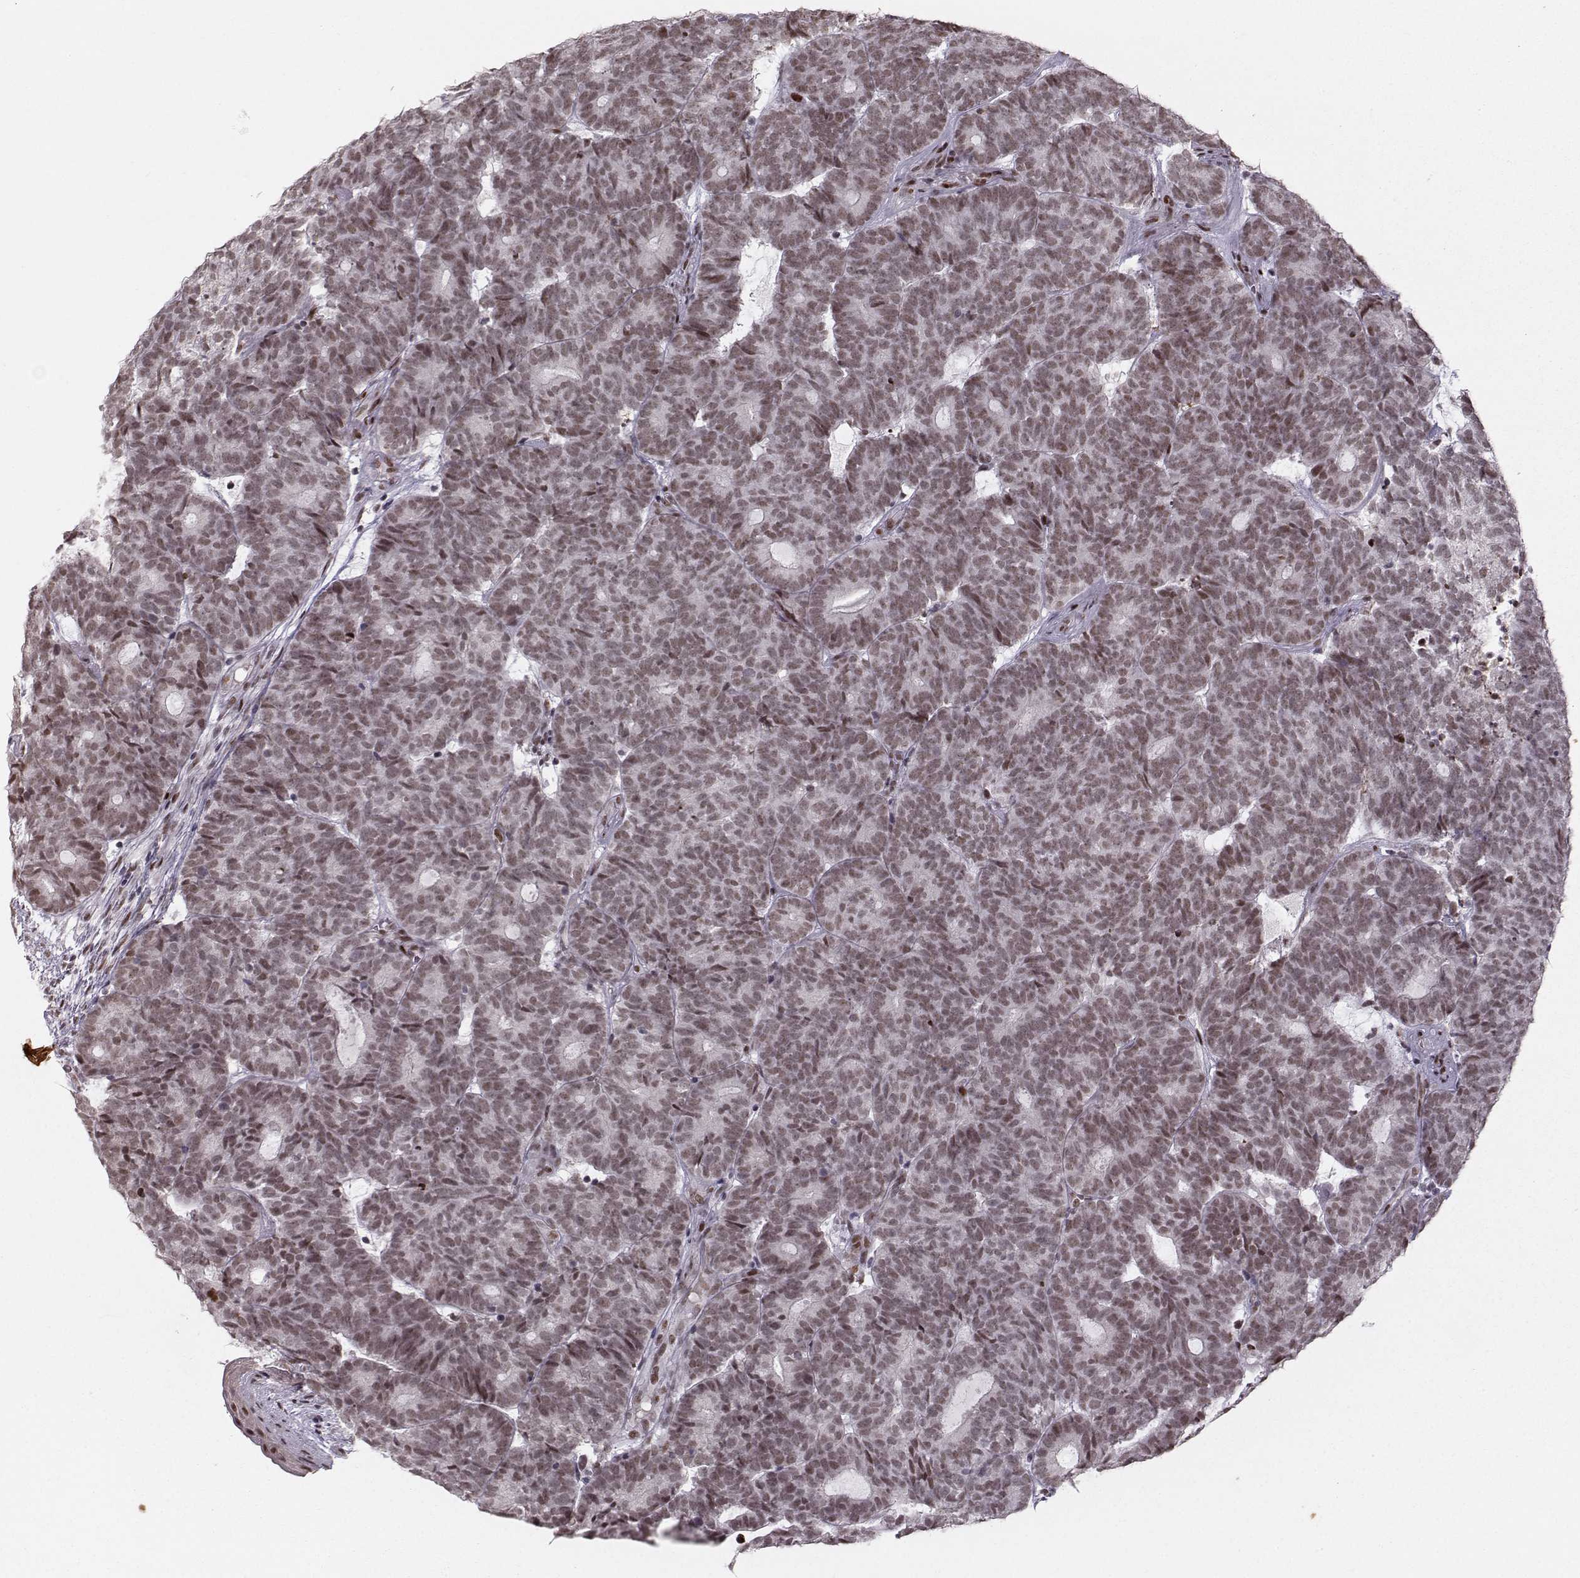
{"staining": {"intensity": "weak", "quantity": ">75%", "location": "nuclear"}, "tissue": "head and neck cancer", "cell_type": "Tumor cells", "image_type": "cancer", "snomed": [{"axis": "morphology", "description": "Adenocarcinoma, NOS"}, {"axis": "topography", "description": "Head-Neck"}], "caption": "Immunohistochemistry photomicrograph of neoplastic tissue: adenocarcinoma (head and neck) stained using immunohistochemistry (IHC) displays low levels of weak protein expression localized specifically in the nuclear of tumor cells, appearing as a nuclear brown color.", "gene": "SNAPC2", "patient": {"sex": "female", "age": 81}}